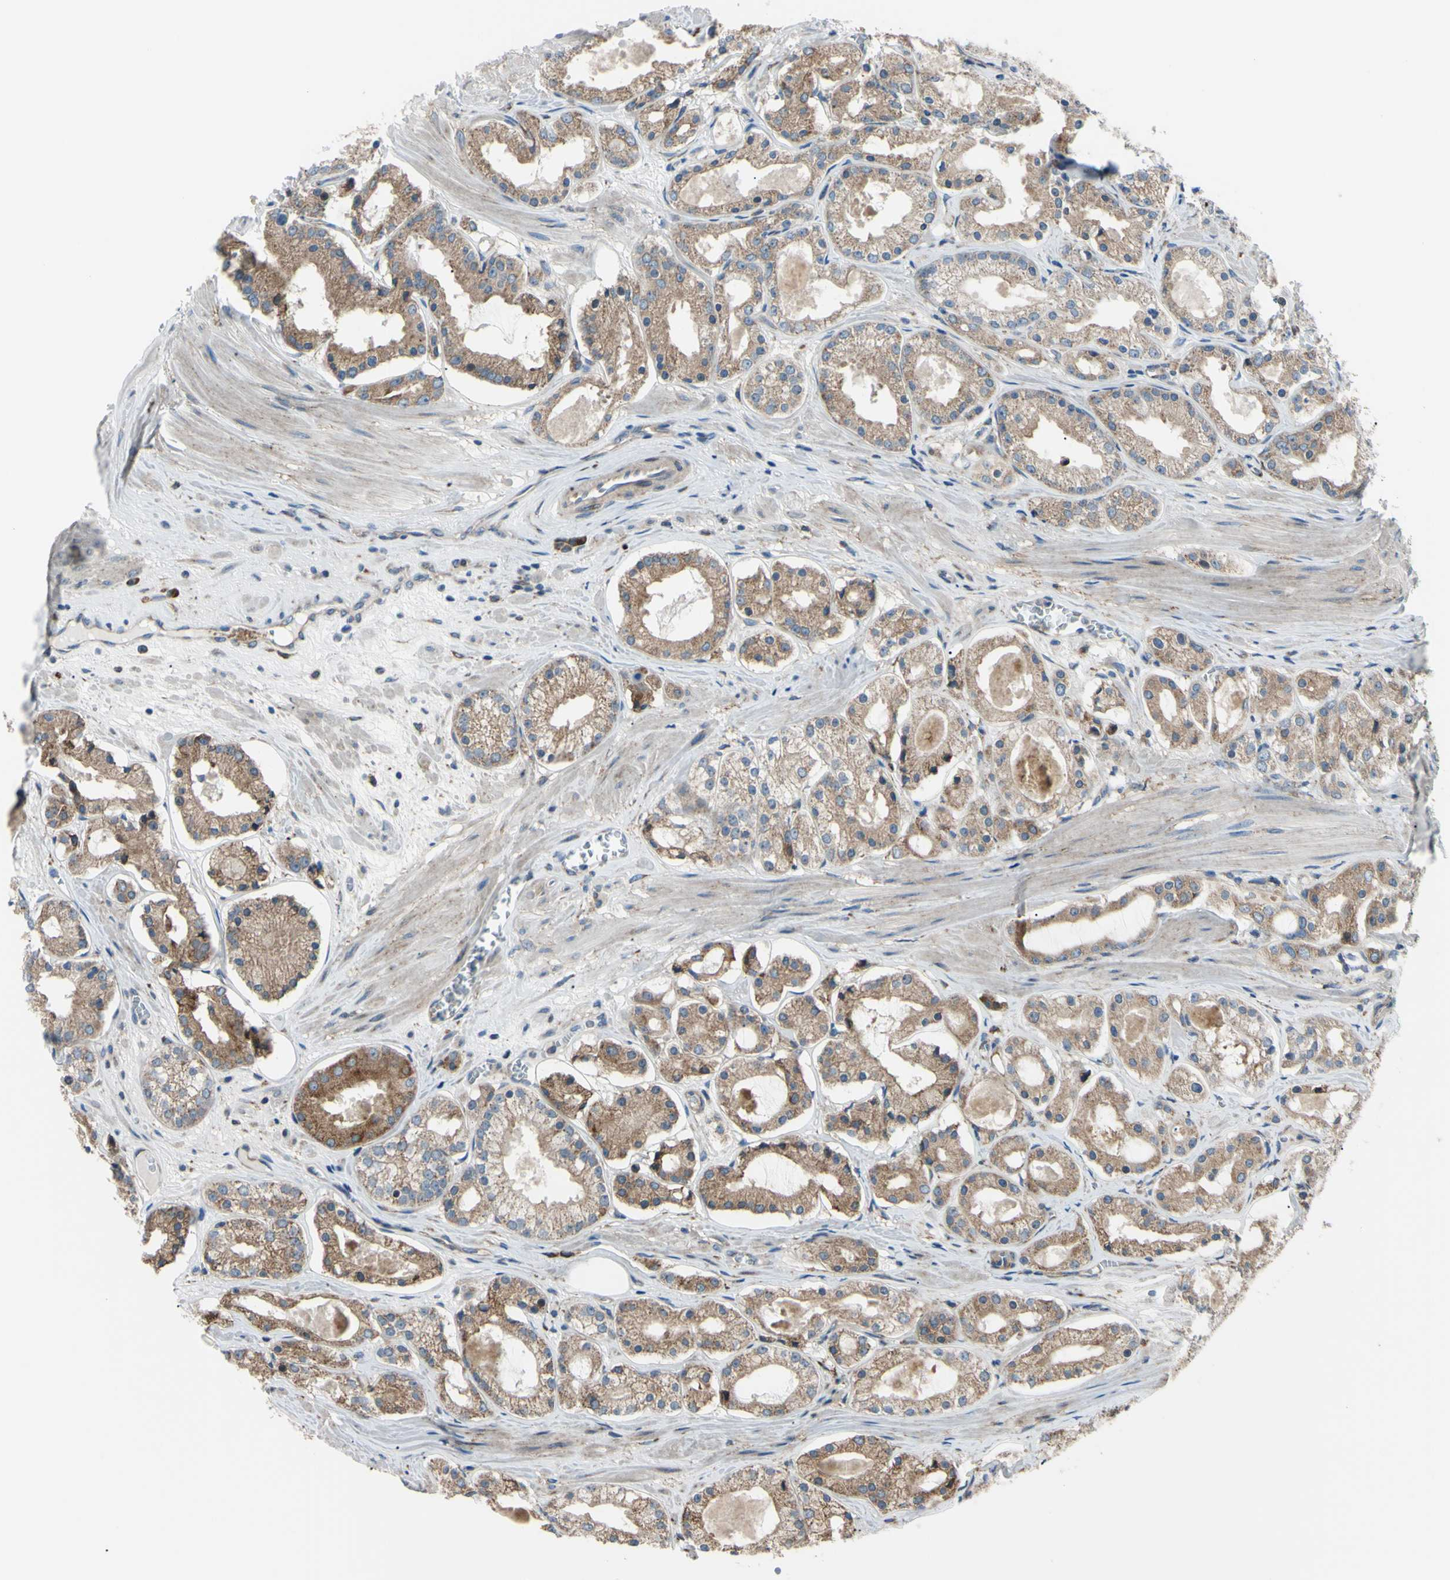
{"staining": {"intensity": "moderate", "quantity": ">75%", "location": "cytoplasmic/membranous"}, "tissue": "prostate cancer", "cell_type": "Tumor cells", "image_type": "cancer", "snomed": [{"axis": "morphology", "description": "Adenocarcinoma, High grade"}, {"axis": "topography", "description": "Prostate"}], "caption": "The photomicrograph demonstrates a brown stain indicating the presence of a protein in the cytoplasmic/membranous of tumor cells in prostate cancer (high-grade adenocarcinoma). Immunohistochemistry stains the protein of interest in brown and the nuclei are stained blue.", "gene": "BMF", "patient": {"sex": "male", "age": 66}}